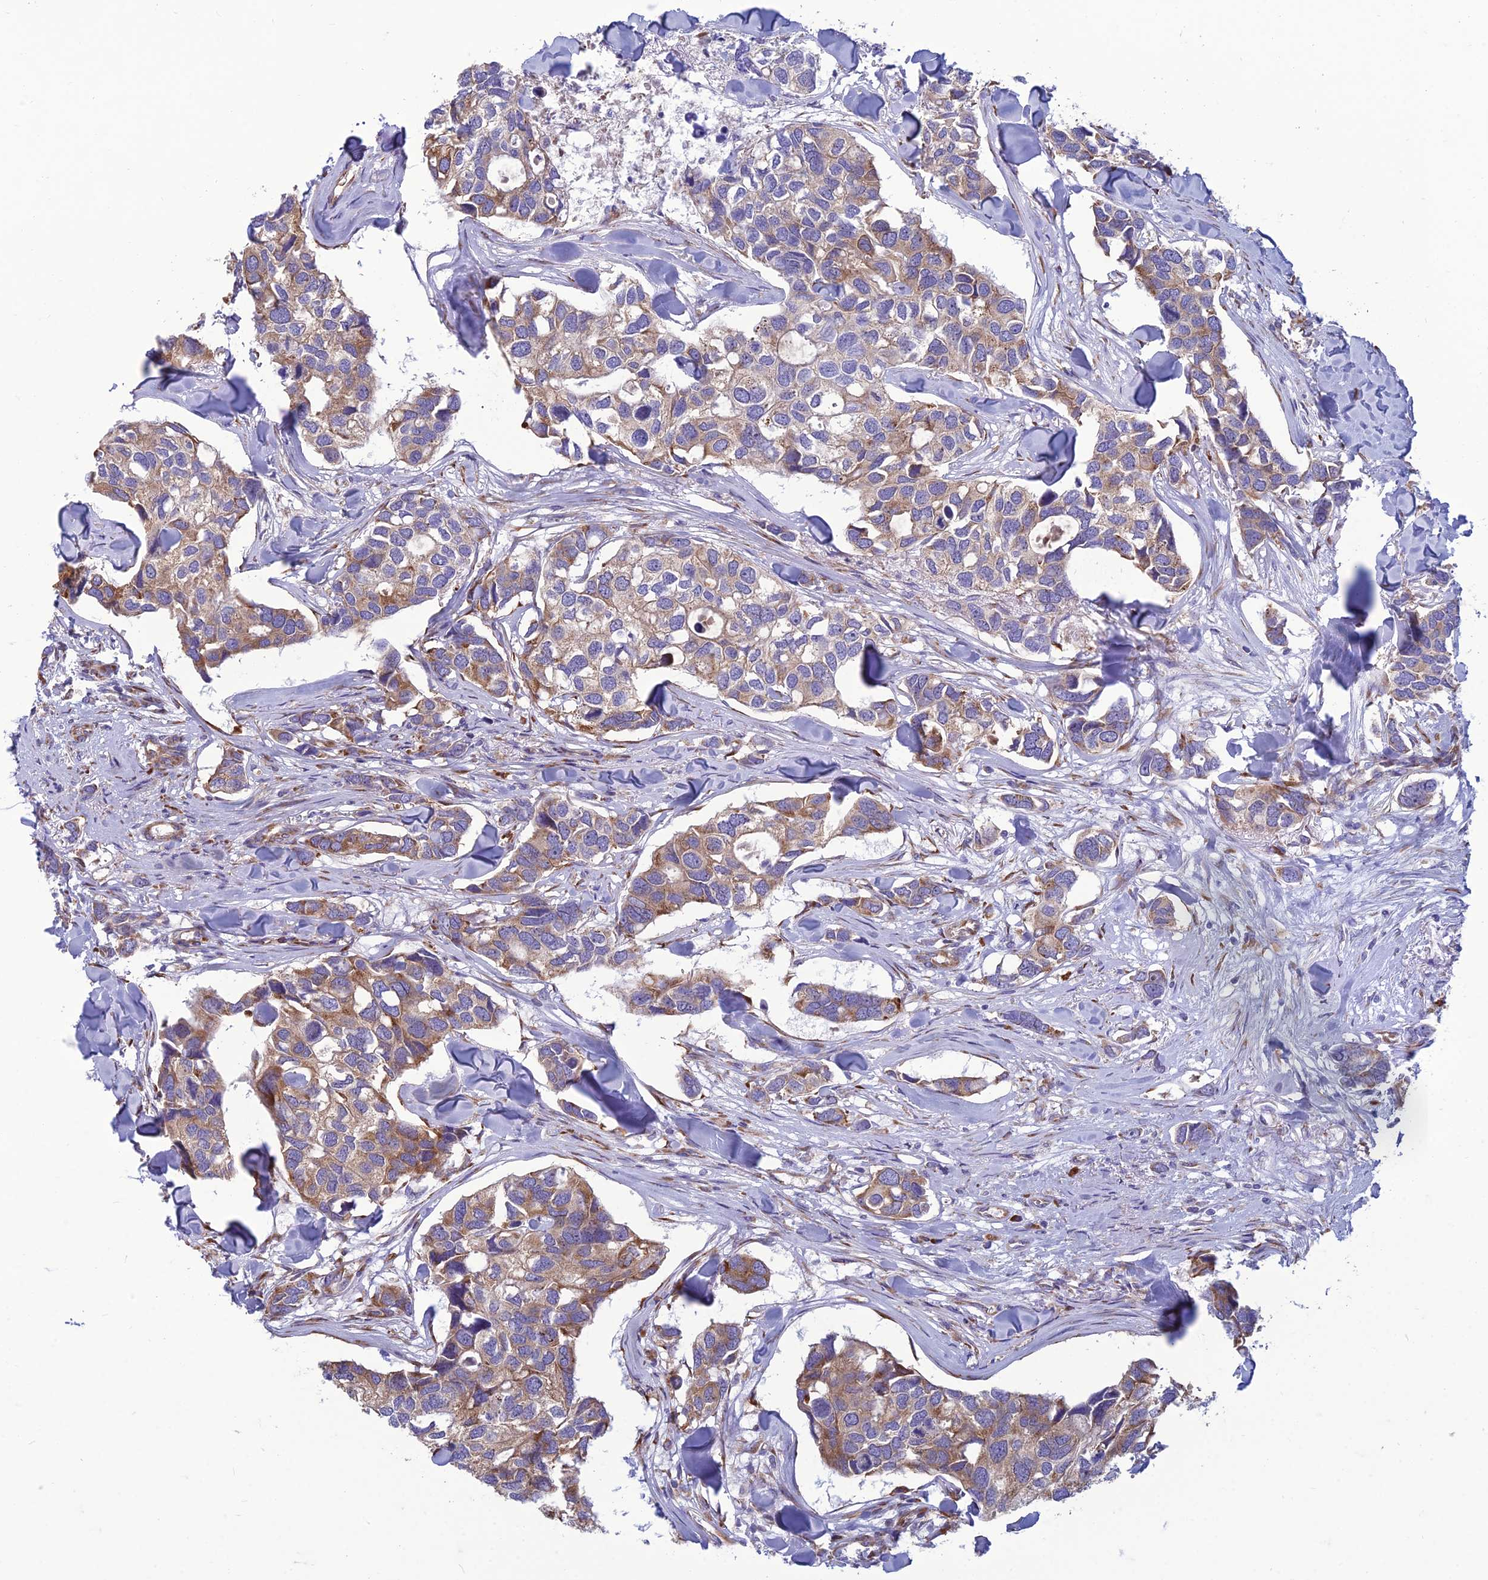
{"staining": {"intensity": "moderate", "quantity": "25%-75%", "location": "cytoplasmic/membranous"}, "tissue": "breast cancer", "cell_type": "Tumor cells", "image_type": "cancer", "snomed": [{"axis": "morphology", "description": "Duct carcinoma"}, {"axis": "topography", "description": "Breast"}], "caption": "Breast cancer (invasive ductal carcinoma) stained with immunohistochemistry reveals moderate cytoplasmic/membranous staining in about 25%-75% of tumor cells.", "gene": "RPL17-C18orf32", "patient": {"sex": "female", "age": 83}}